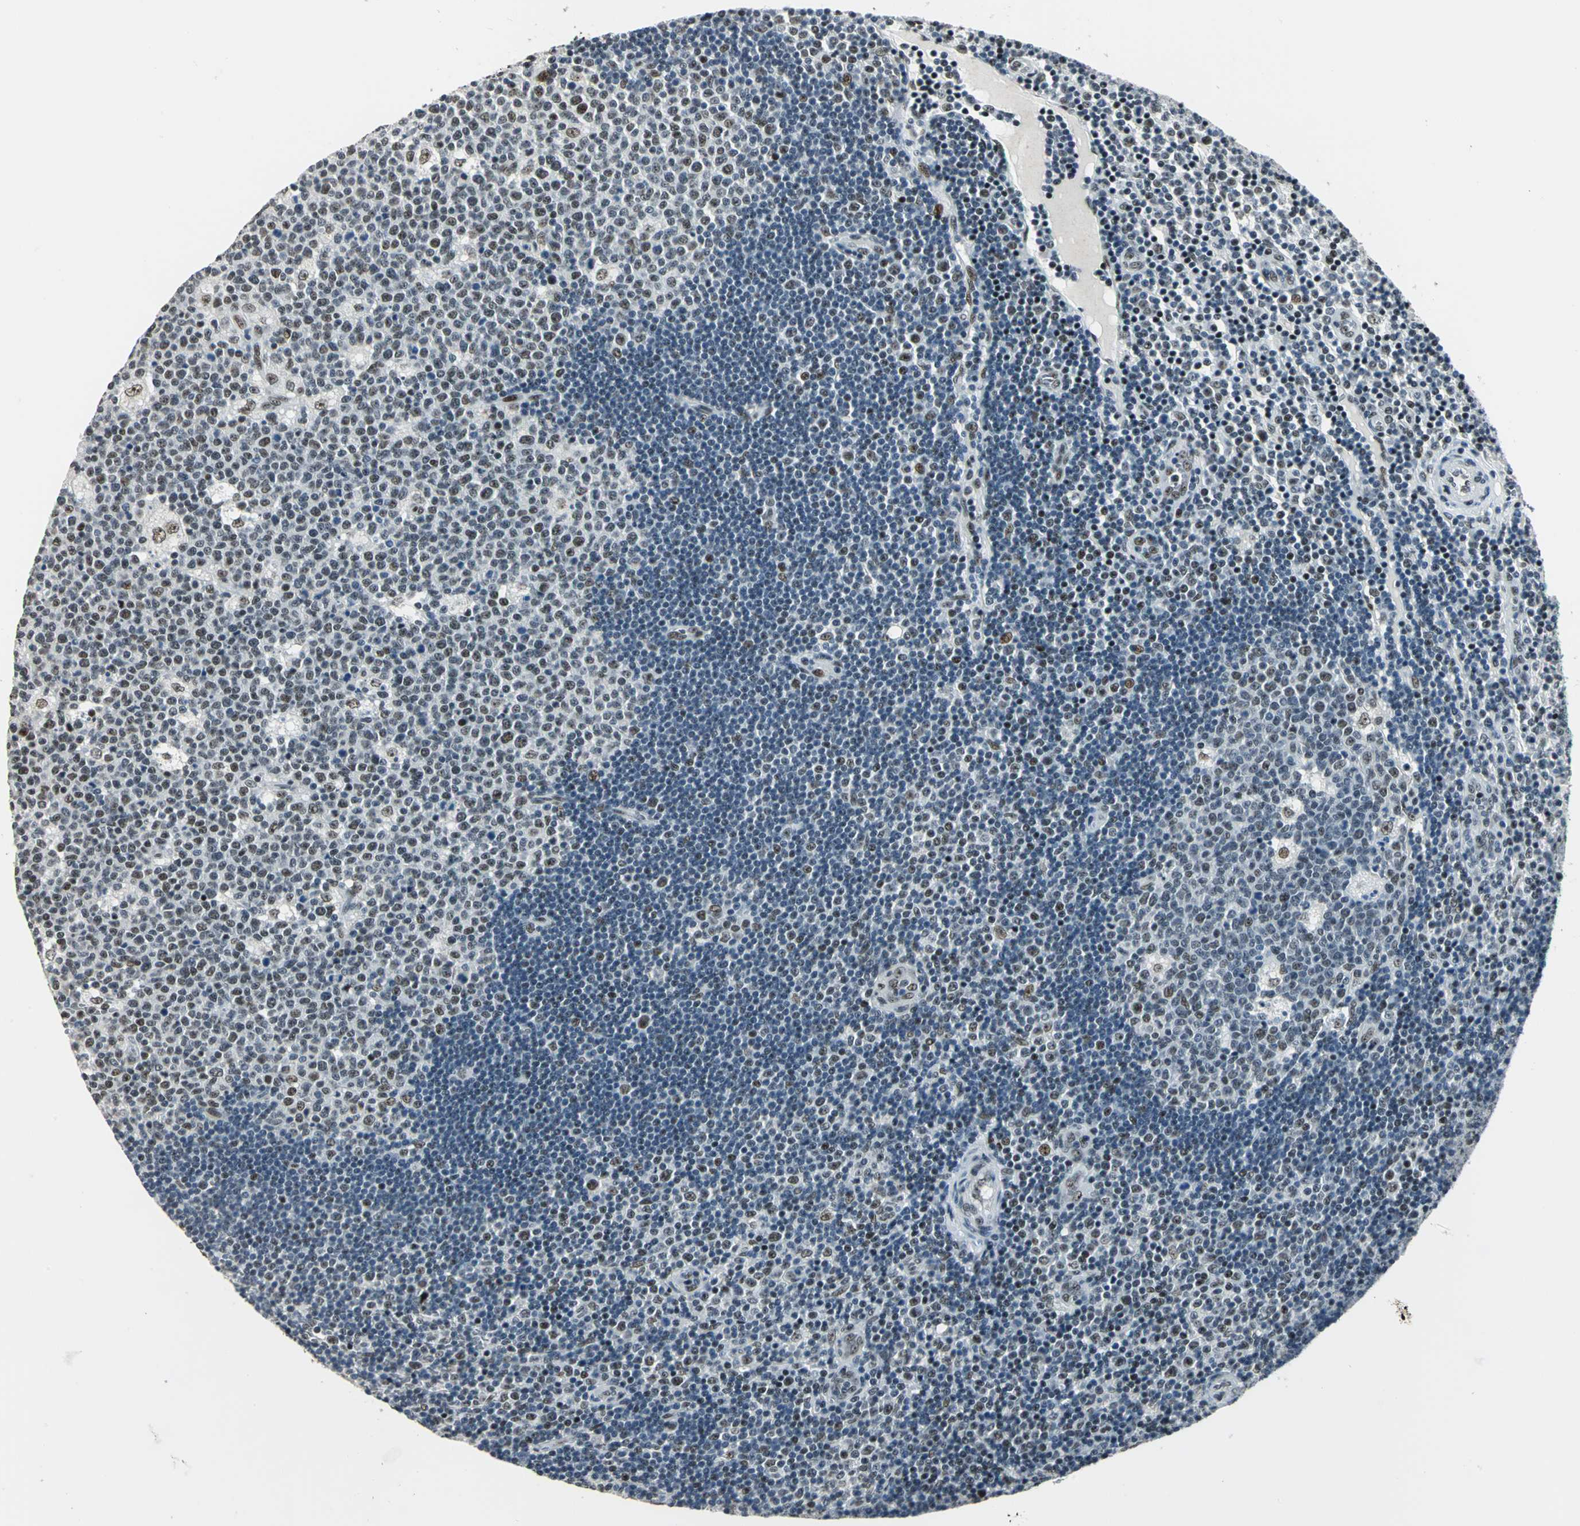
{"staining": {"intensity": "moderate", "quantity": ">75%", "location": "nuclear"}, "tissue": "lymph node", "cell_type": "Germinal center cells", "image_type": "normal", "snomed": [{"axis": "morphology", "description": "Normal tissue, NOS"}, {"axis": "topography", "description": "Lymph node"}, {"axis": "topography", "description": "Salivary gland"}], "caption": "A brown stain shows moderate nuclear staining of a protein in germinal center cells of normal lymph node.", "gene": "KAT6B", "patient": {"sex": "male", "age": 8}}